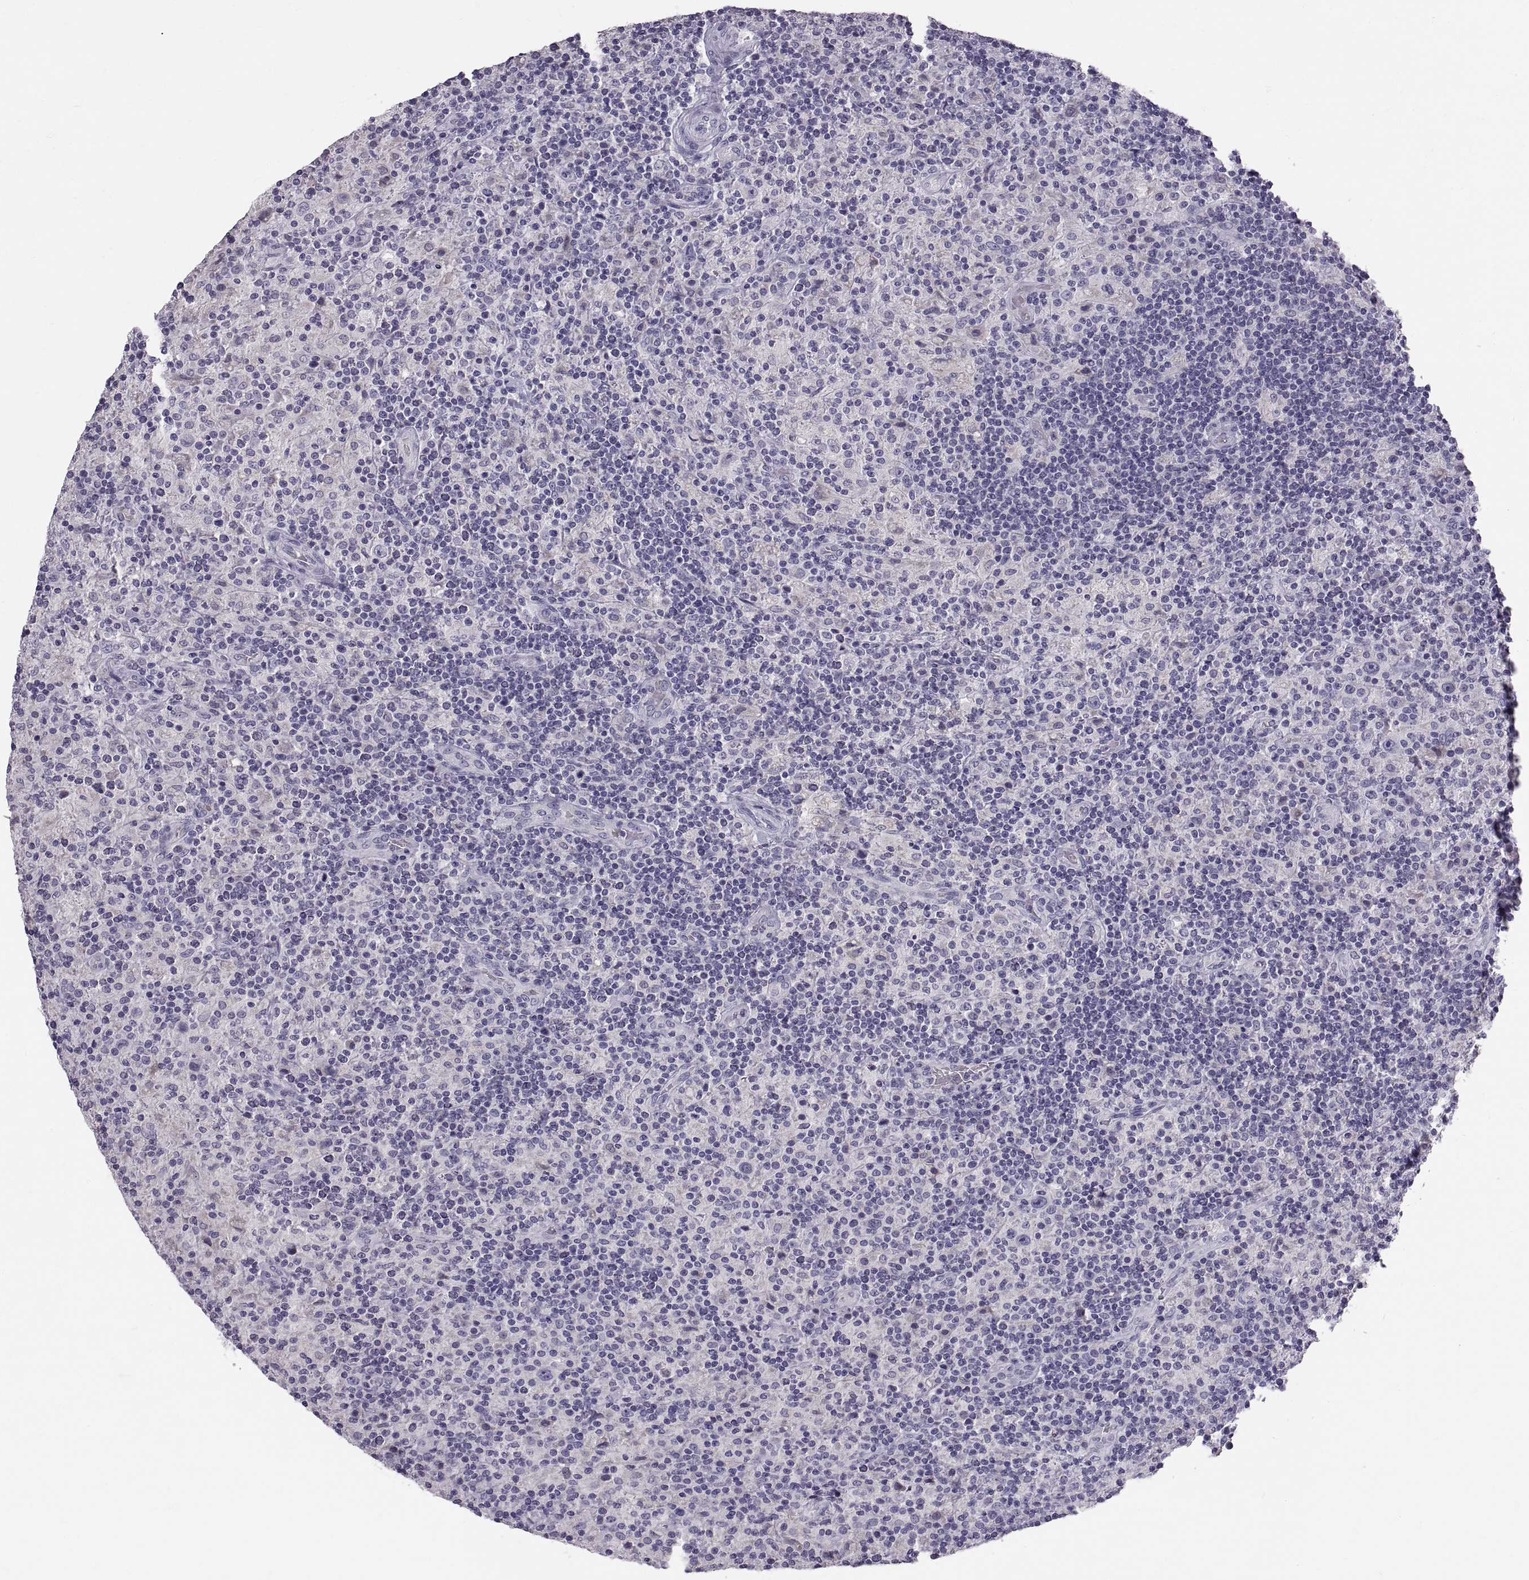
{"staining": {"intensity": "negative", "quantity": "none", "location": "none"}, "tissue": "lymphoma", "cell_type": "Tumor cells", "image_type": "cancer", "snomed": [{"axis": "morphology", "description": "Hodgkin's disease, NOS"}, {"axis": "topography", "description": "Lymph node"}], "caption": "A high-resolution photomicrograph shows immunohistochemistry (IHC) staining of Hodgkin's disease, which exhibits no significant expression in tumor cells.", "gene": "WBP2NL", "patient": {"sex": "male", "age": 70}}